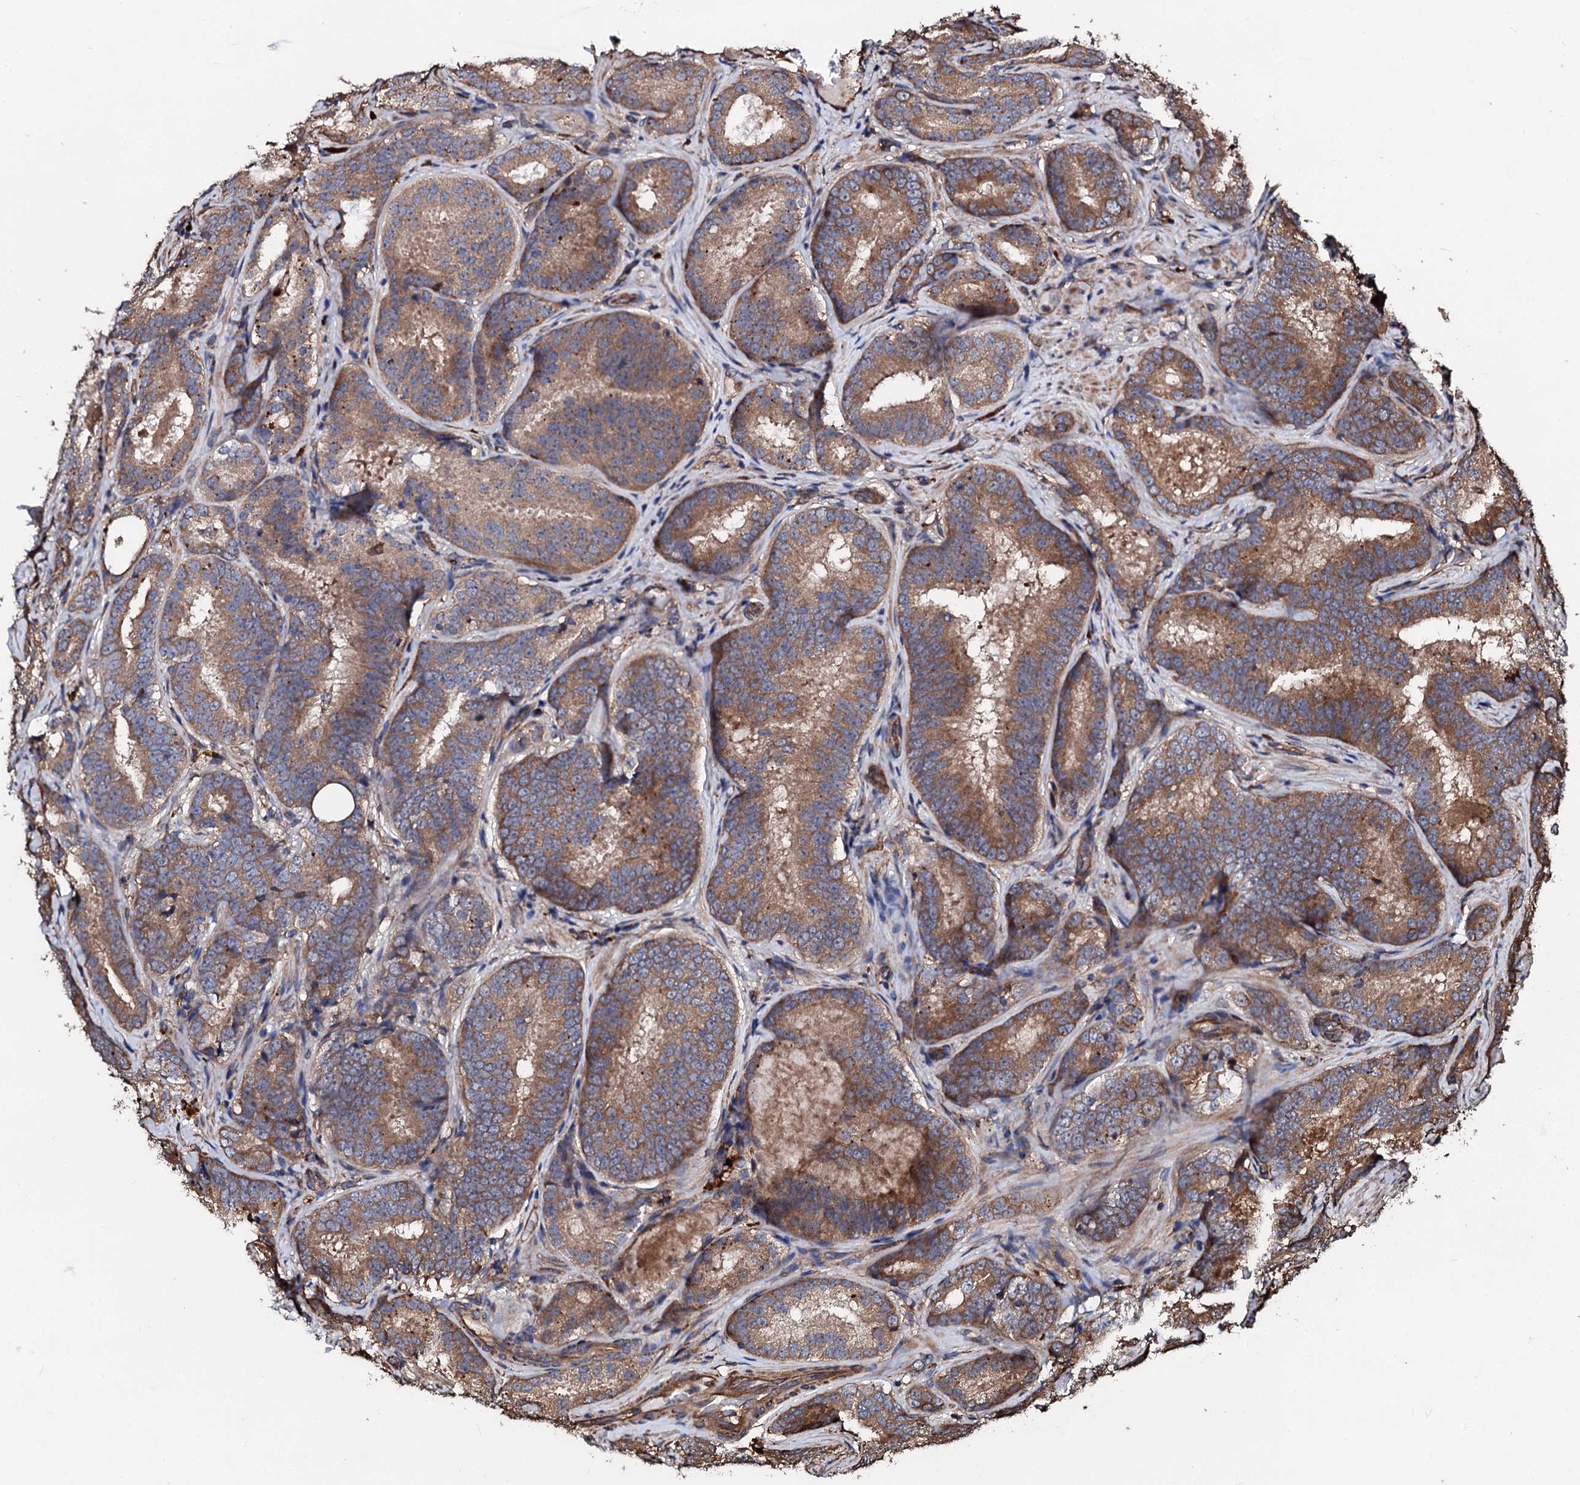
{"staining": {"intensity": "moderate", "quantity": ">75%", "location": "cytoplasmic/membranous"}, "tissue": "prostate cancer", "cell_type": "Tumor cells", "image_type": "cancer", "snomed": [{"axis": "morphology", "description": "Adenocarcinoma, High grade"}, {"axis": "topography", "description": "Prostate"}], "caption": "IHC photomicrograph of human prostate adenocarcinoma (high-grade) stained for a protein (brown), which demonstrates medium levels of moderate cytoplasmic/membranous expression in approximately >75% of tumor cells.", "gene": "CKAP5", "patient": {"sex": "male", "age": 57}}